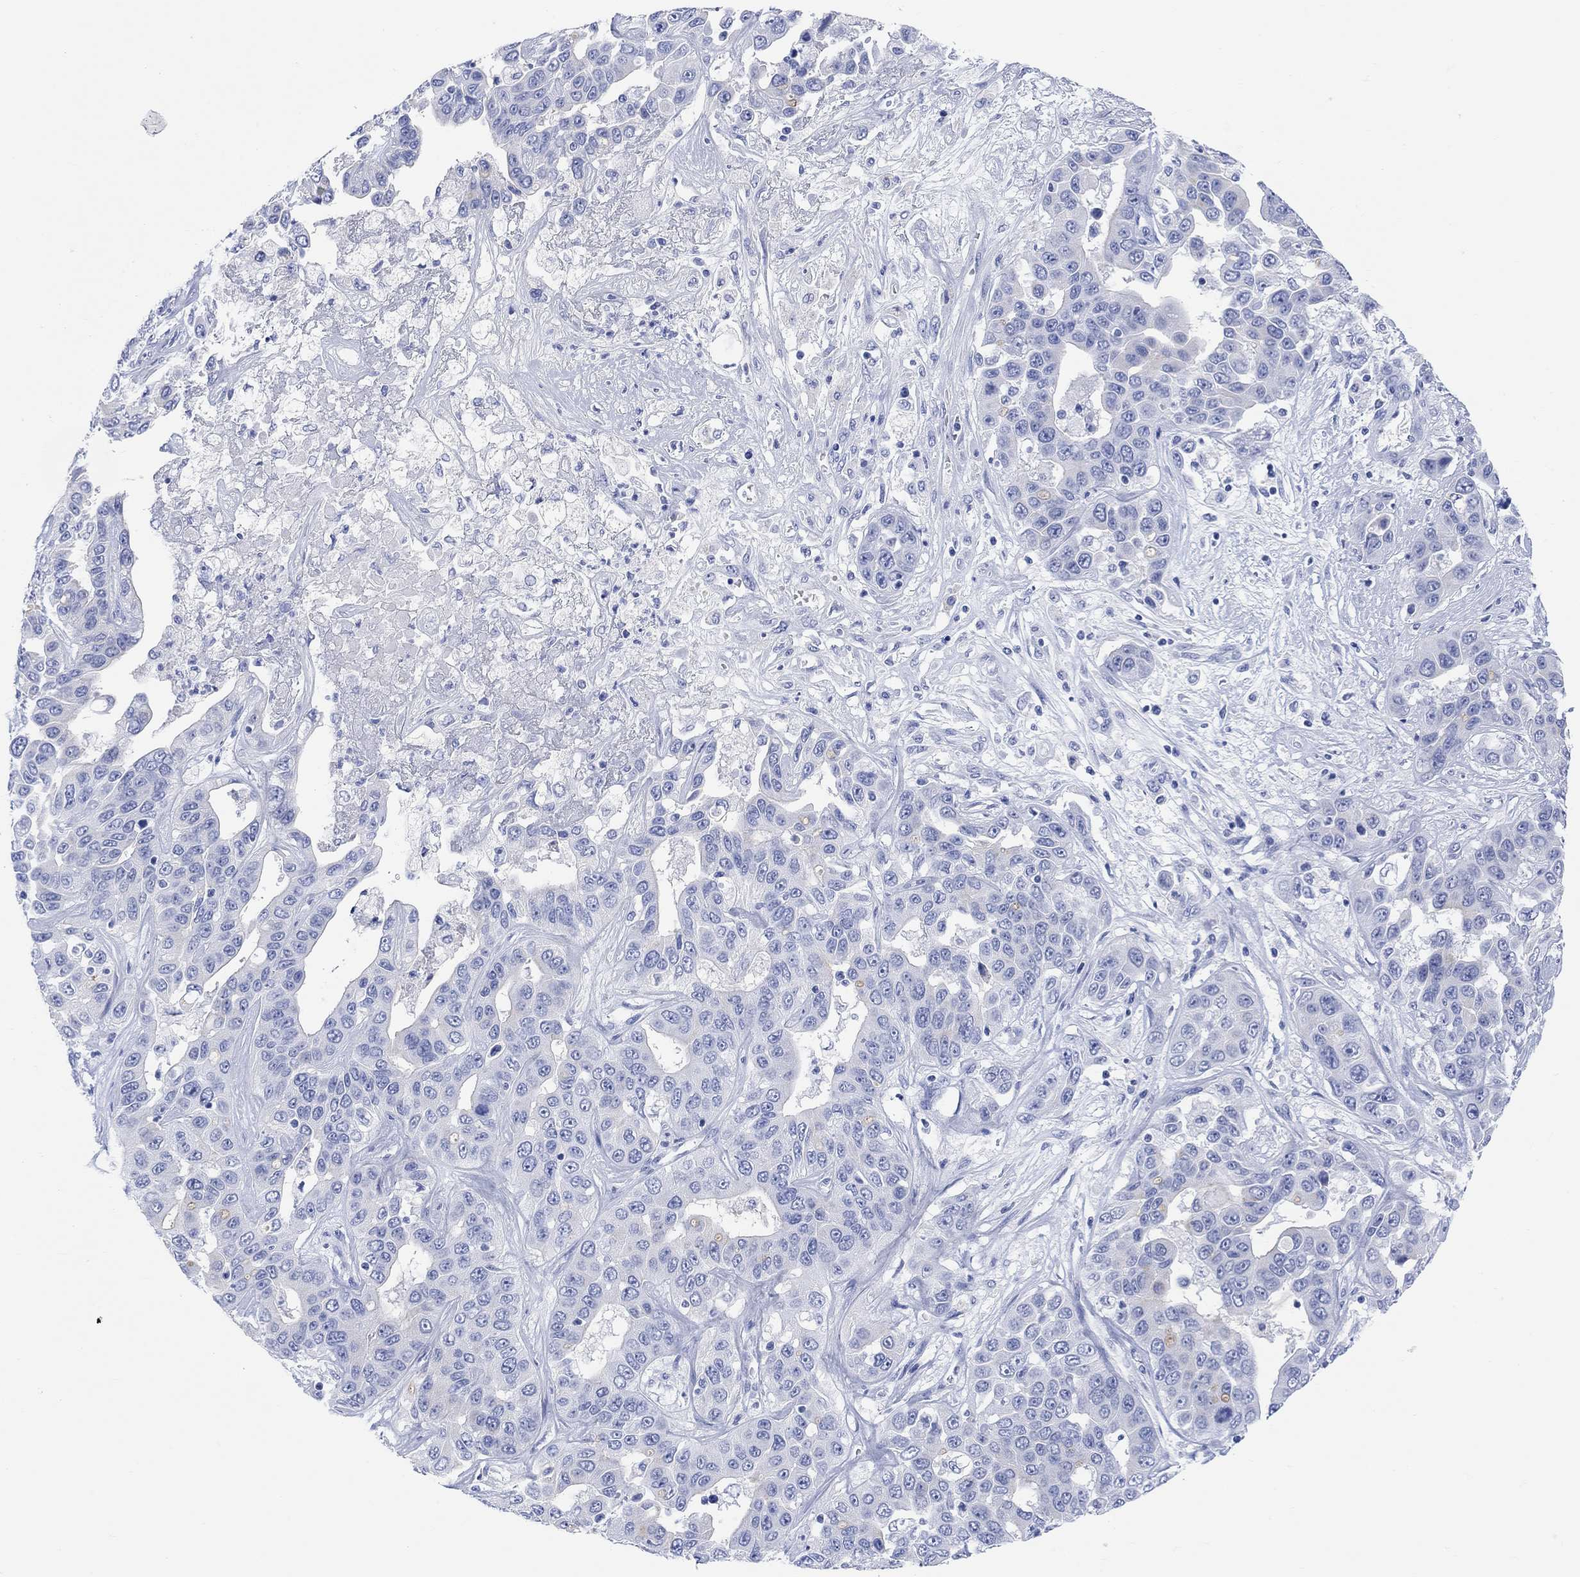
{"staining": {"intensity": "negative", "quantity": "none", "location": "none"}, "tissue": "liver cancer", "cell_type": "Tumor cells", "image_type": "cancer", "snomed": [{"axis": "morphology", "description": "Cholangiocarcinoma"}, {"axis": "topography", "description": "Liver"}], "caption": "The IHC image has no significant staining in tumor cells of liver cancer tissue.", "gene": "XIRP2", "patient": {"sex": "female", "age": 52}}